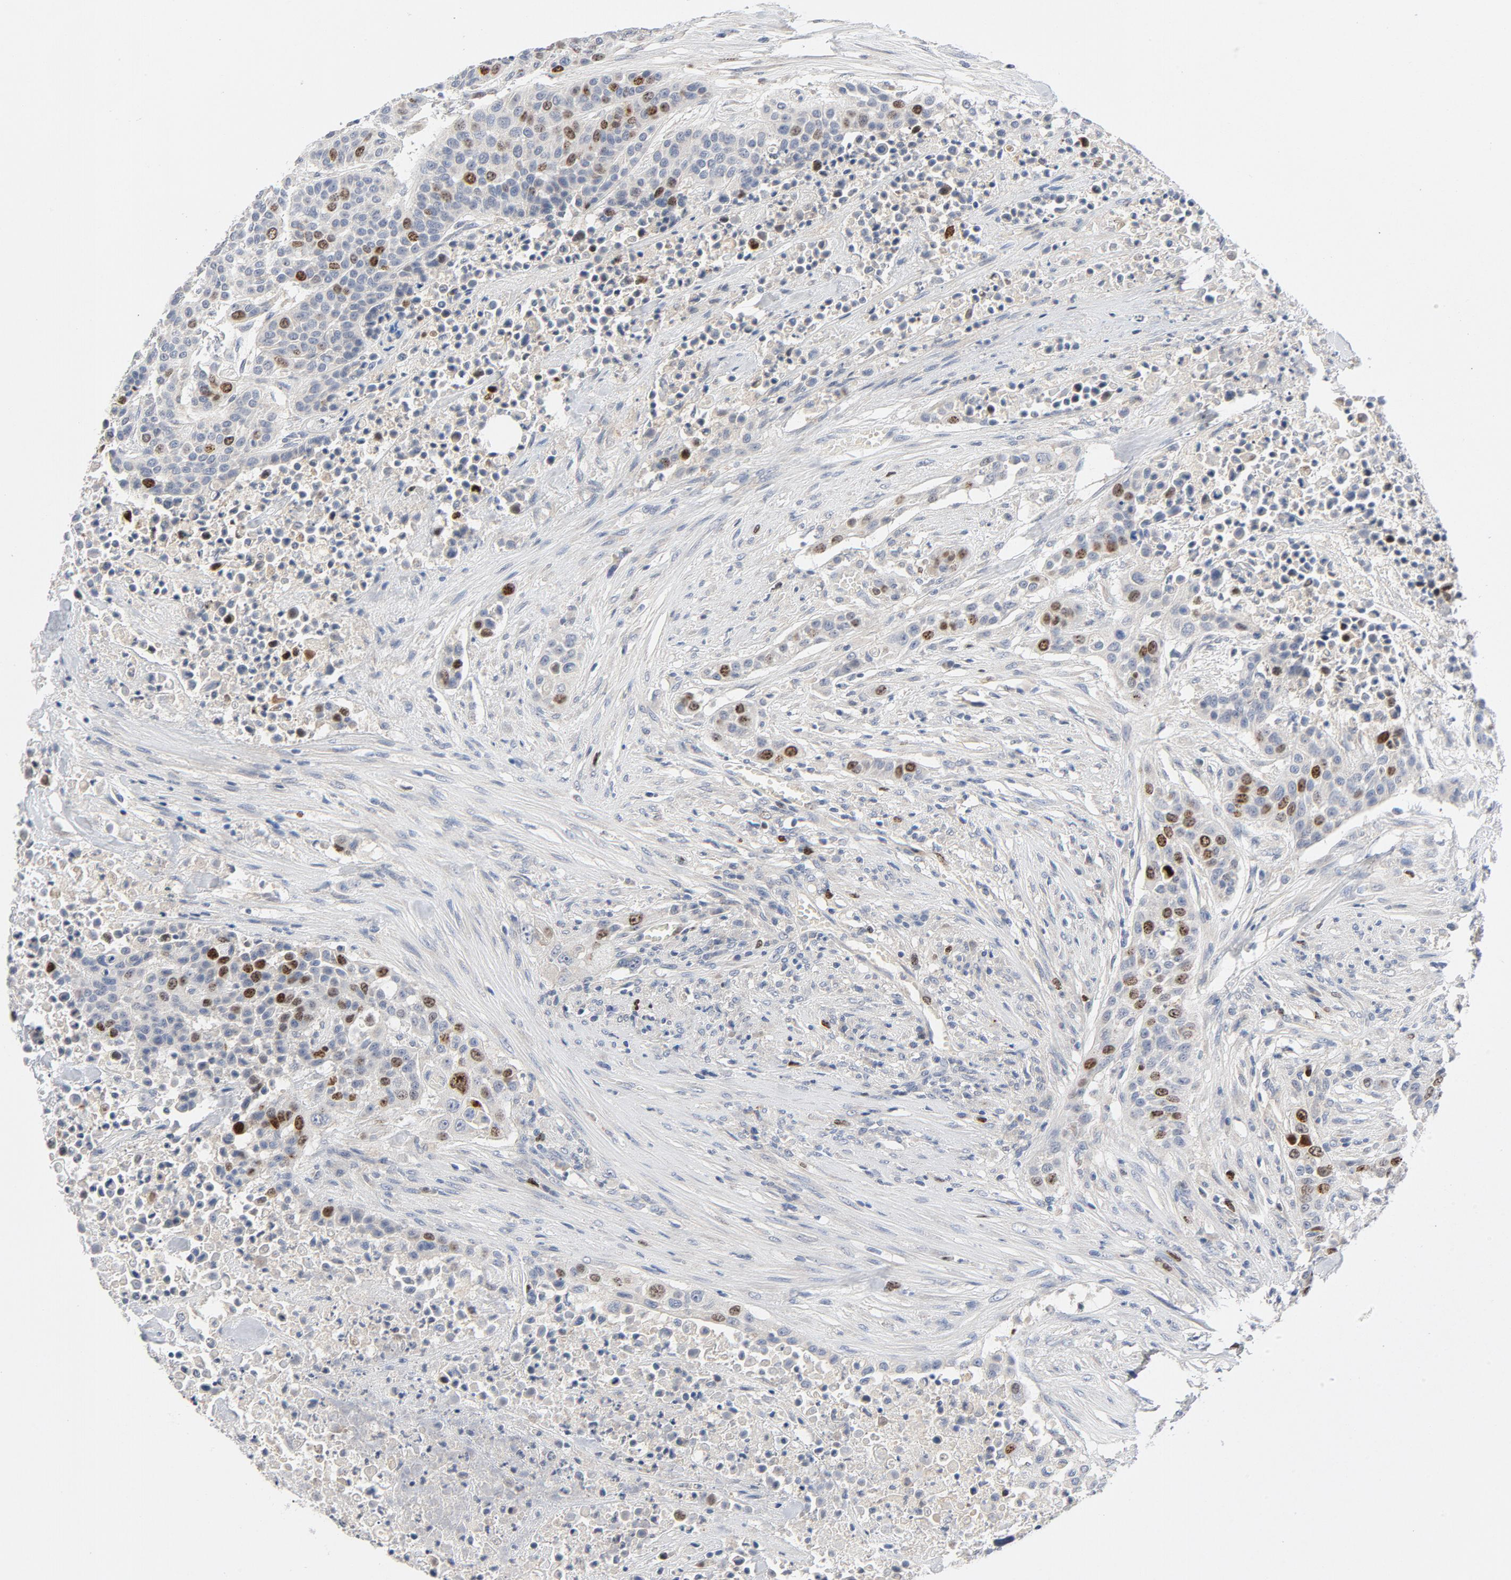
{"staining": {"intensity": "moderate", "quantity": "25%-75%", "location": "nuclear"}, "tissue": "urothelial cancer", "cell_type": "Tumor cells", "image_type": "cancer", "snomed": [{"axis": "morphology", "description": "Urothelial carcinoma, High grade"}, {"axis": "topography", "description": "Urinary bladder"}], "caption": "Approximately 25%-75% of tumor cells in high-grade urothelial carcinoma display moderate nuclear protein staining as visualized by brown immunohistochemical staining.", "gene": "BIRC5", "patient": {"sex": "male", "age": 74}}